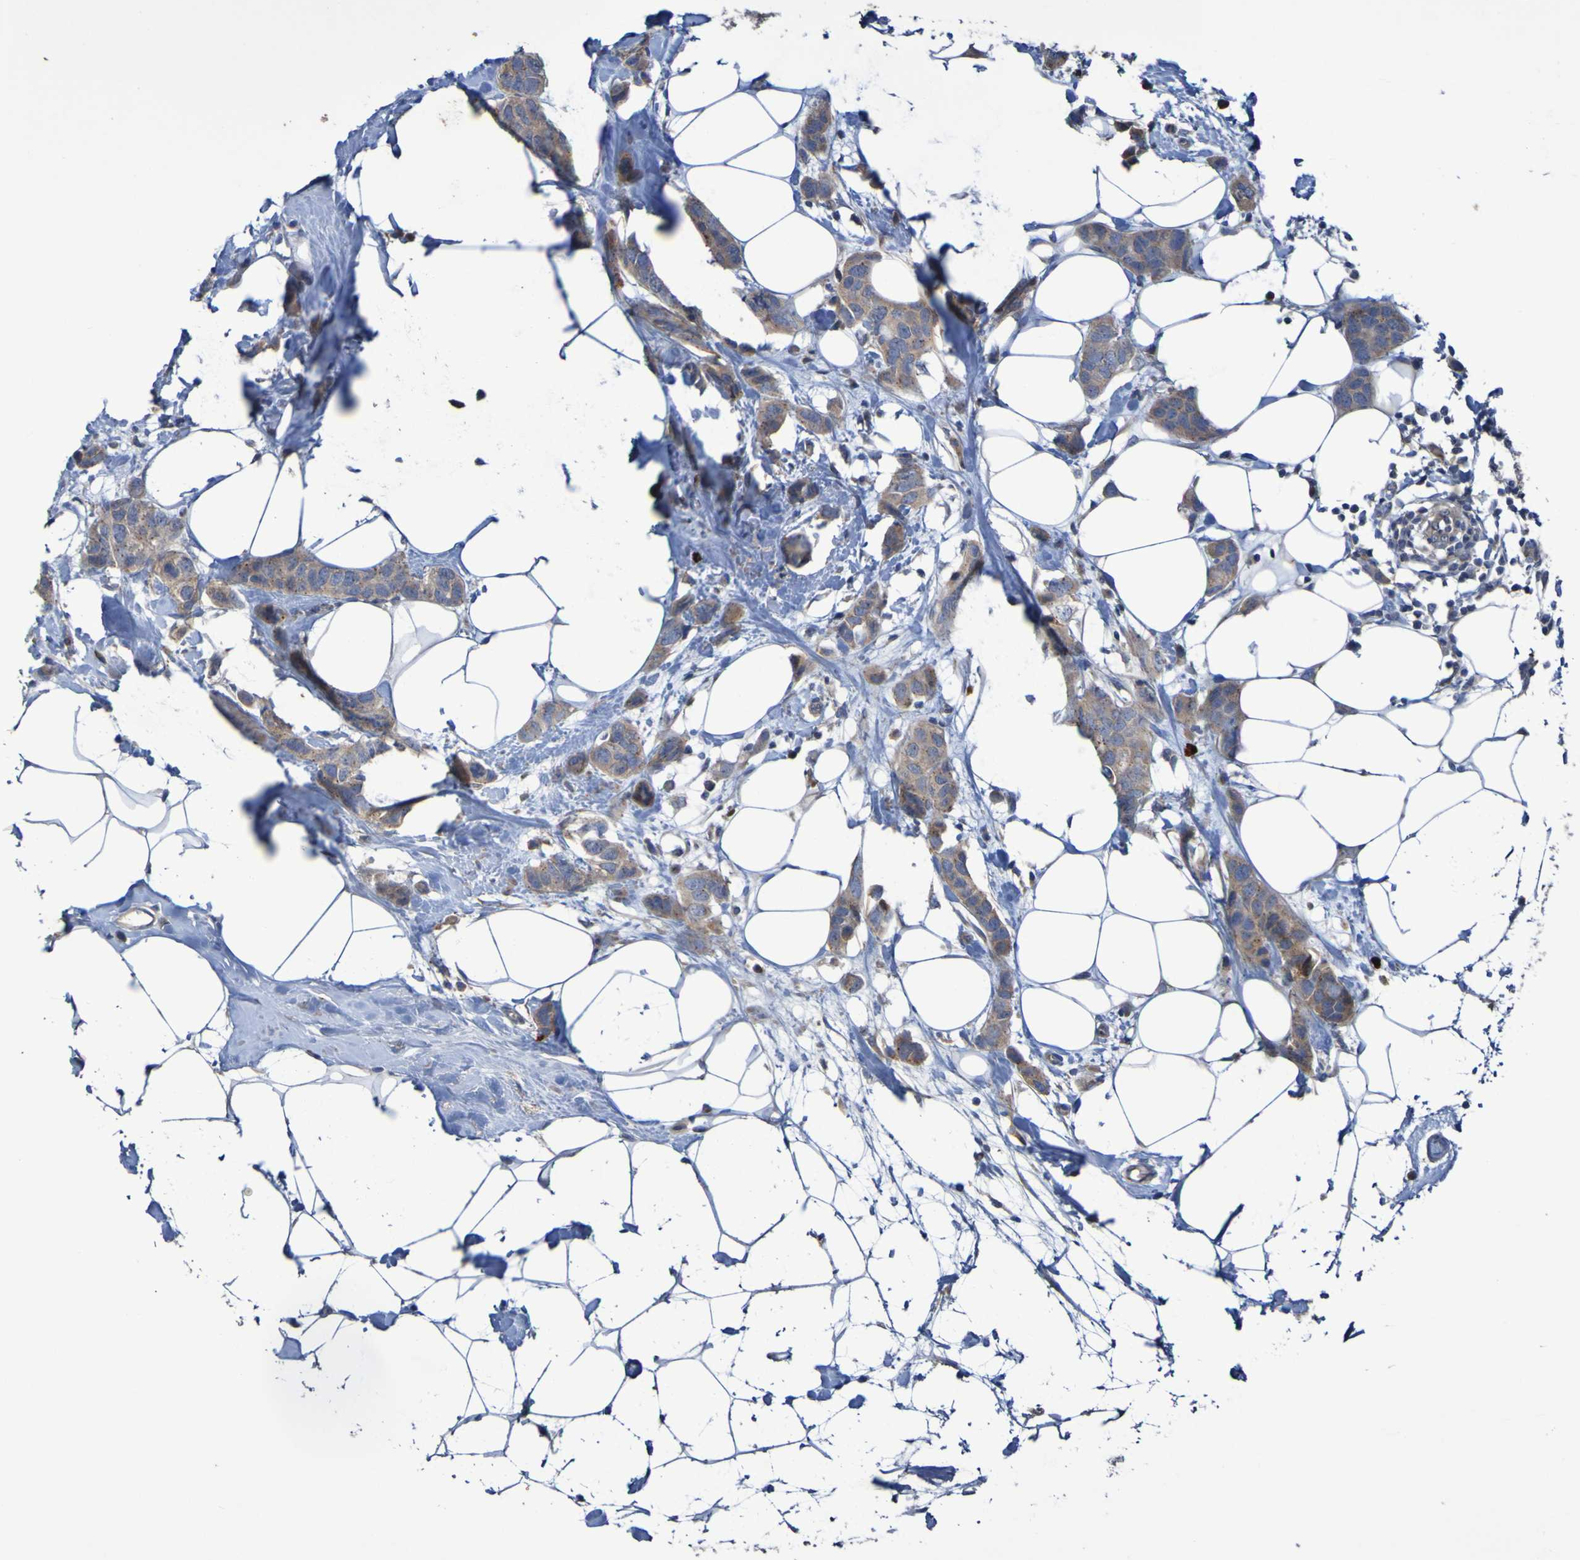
{"staining": {"intensity": "weak", "quantity": ">75%", "location": "cytoplasmic/membranous"}, "tissue": "breast cancer", "cell_type": "Tumor cells", "image_type": "cancer", "snomed": [{"axis": "morphology", "description": "Normal tissue, NOS"}, {"axis": "morphology", "description": "Duct carcinoma"}, {"axis": "topography", "description": "Breast"}], "caption": "The immunohistochemical stain shows weak cytoplasmic/membranous positivity in tumor cells of breast cancer tissue.", "gene": "ANGPT4", "patient": {"sex": "female", "age": 50}}